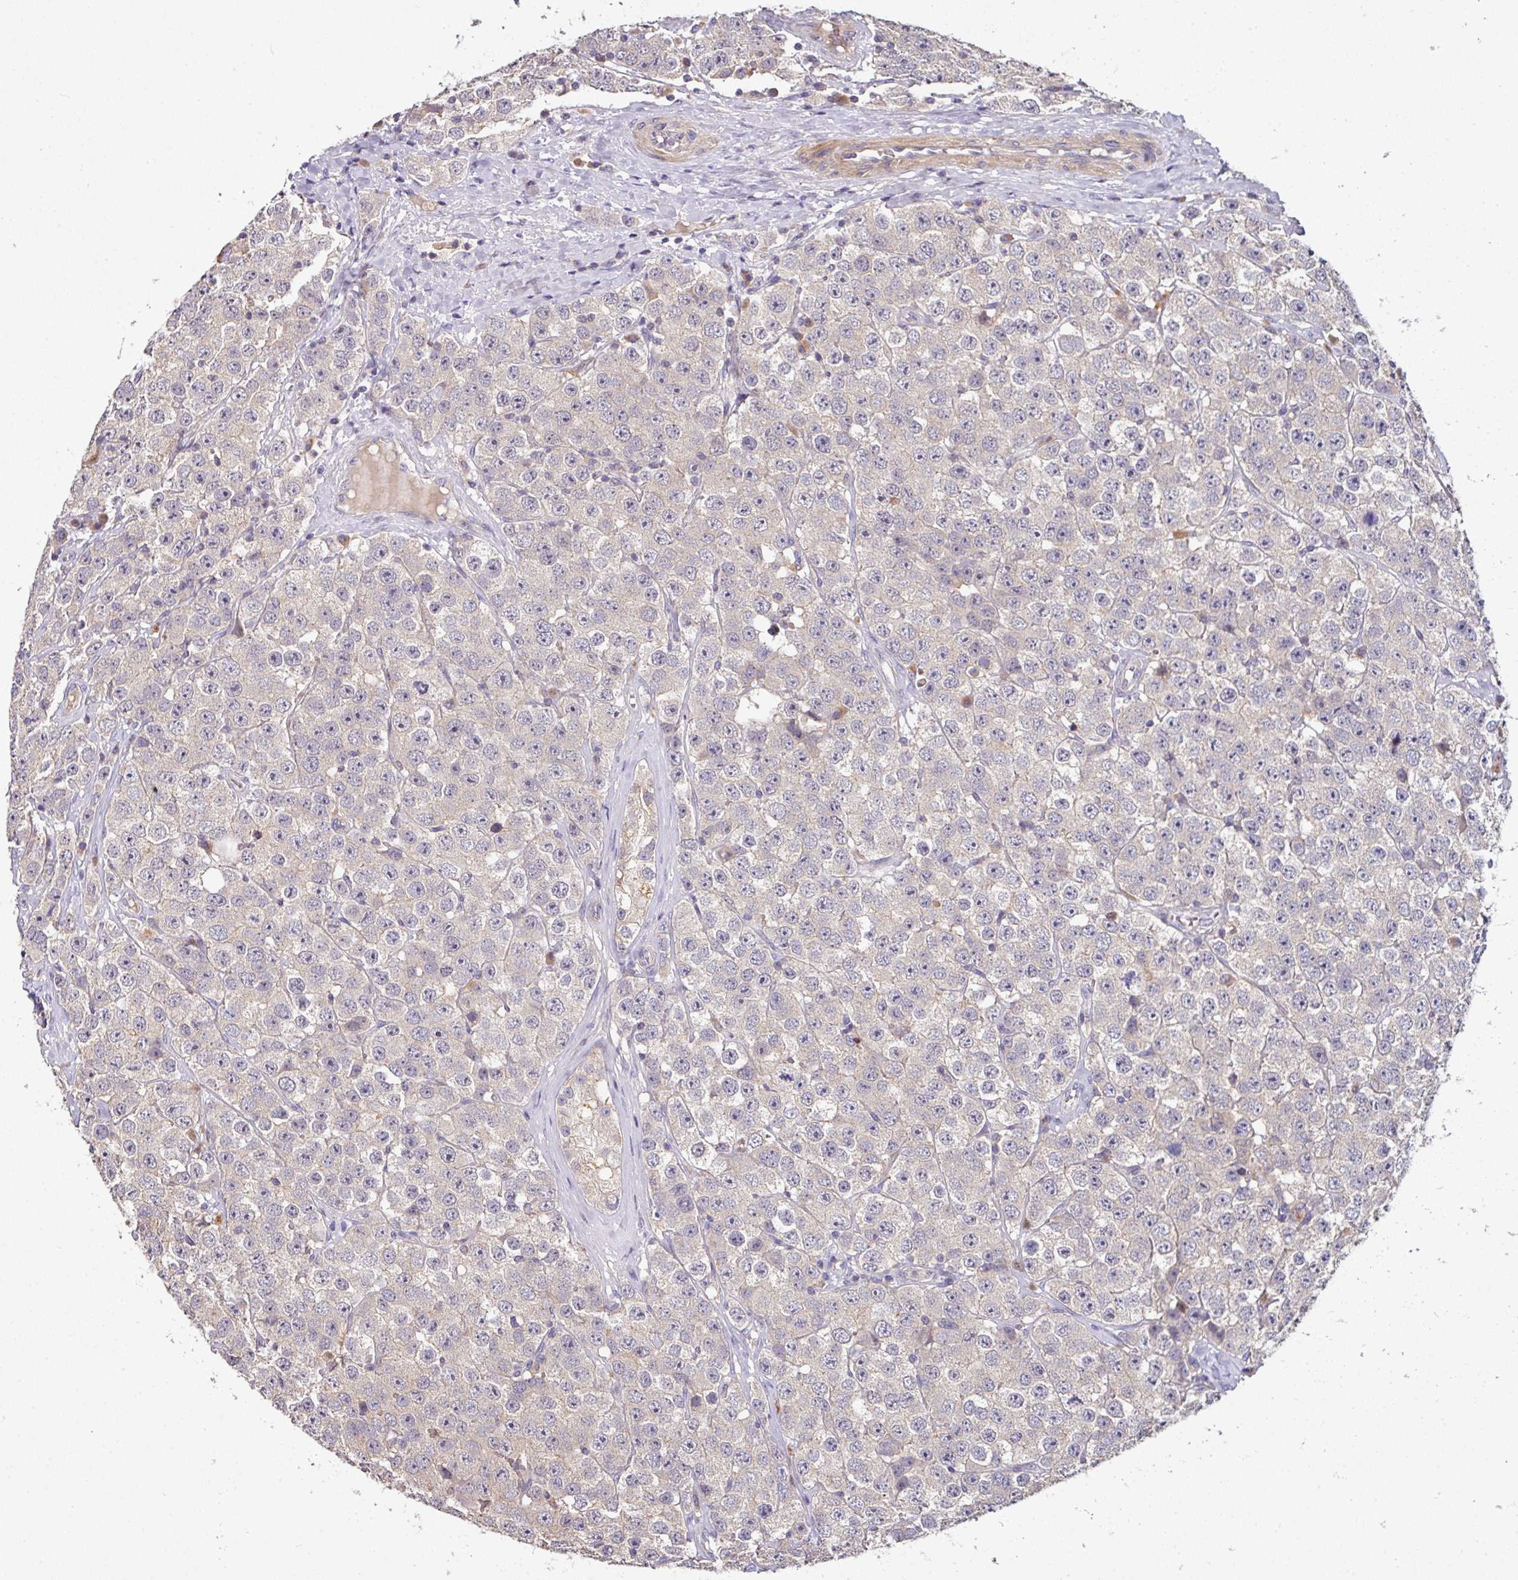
{"staining": {"intensity": "negative", "quantity": "none", "location": "none"}, "tissue": "testis cancer", "cell_type": "Tumor cells", "image_type": "cancer", "snomed": [{"axis": "morphology", "description": "Seminoma, NOS"}, {"axis": "topography", "description": "Testis"}], "caption": "Tumor cells are negative for brown protein staining in testis seminoma.", "gene": "AEBP2", "patient": {"sex": "male", "age": 28}}